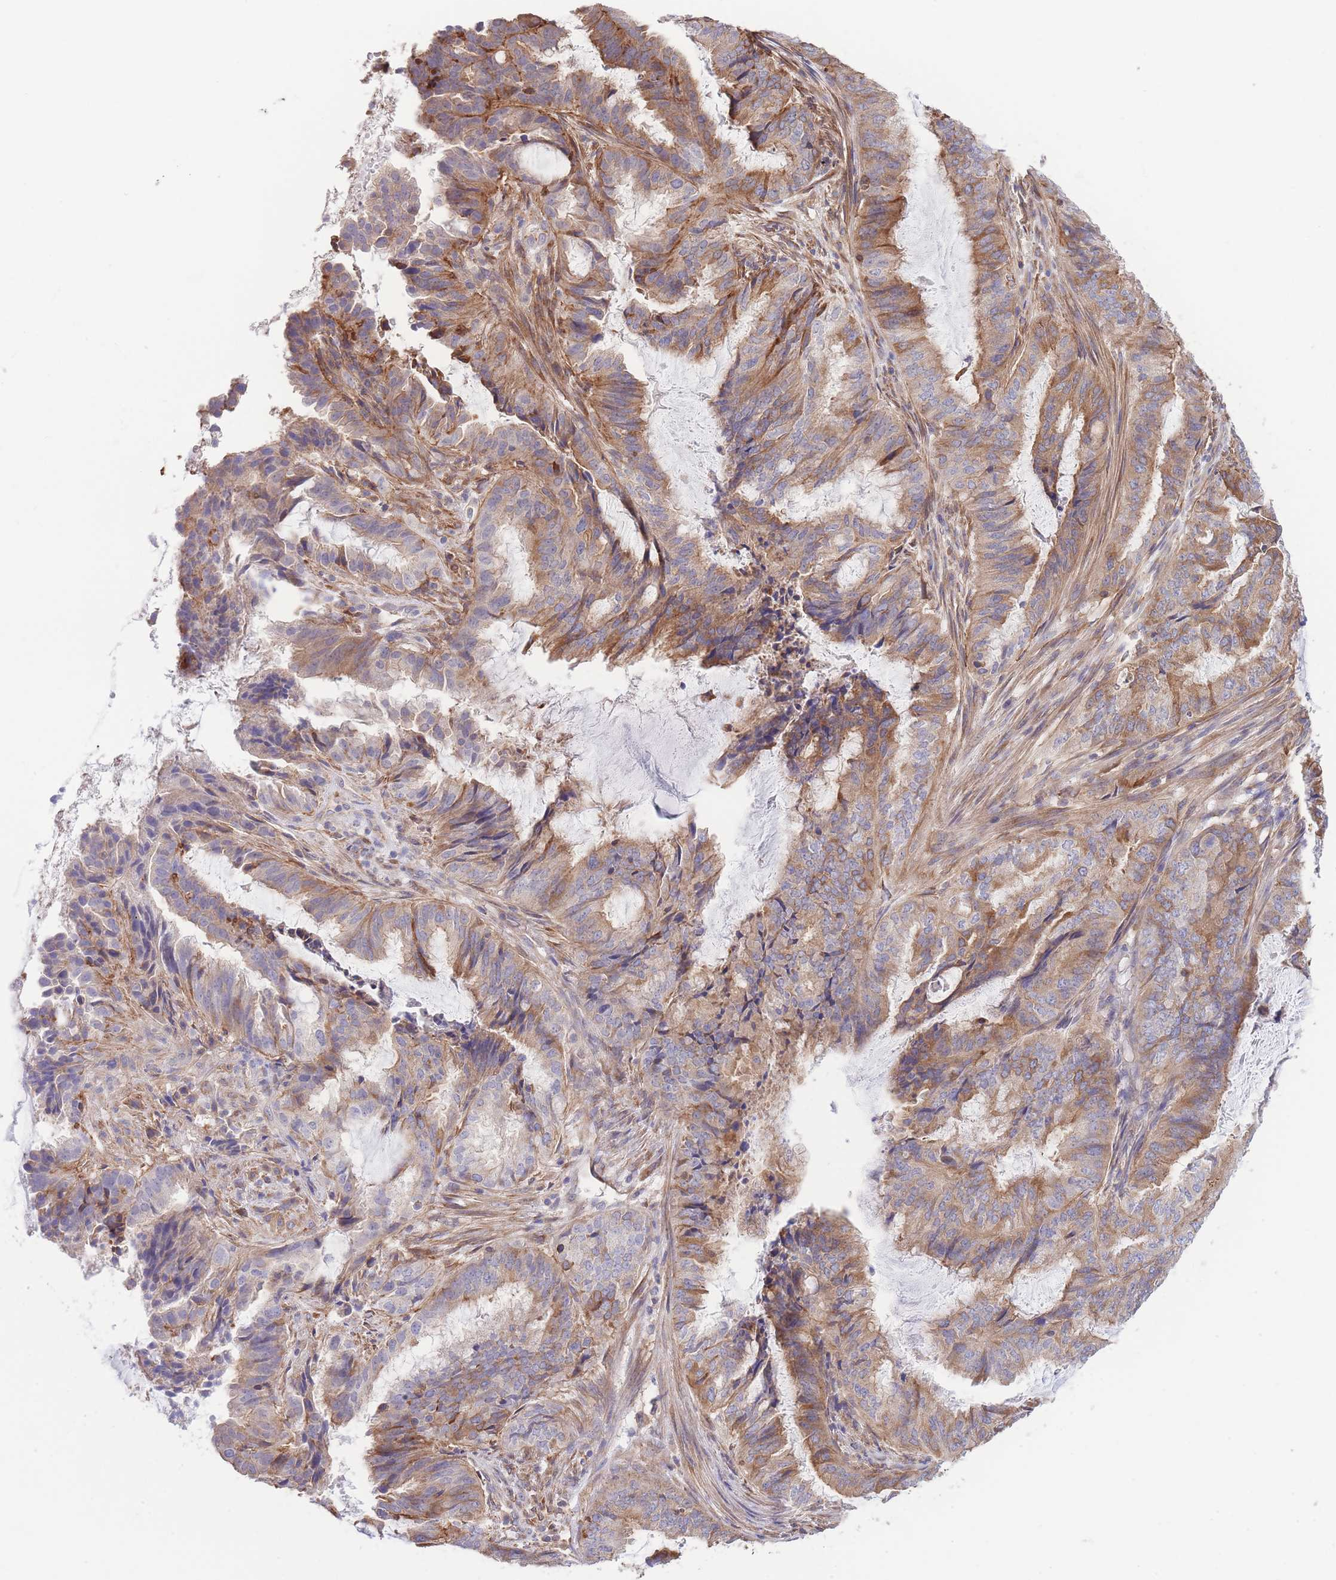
{"staining": {"intensity": "moderate", "quantity": "25%-75%", "location": "cytoplasmic/membranous"}, "tissue": "endometrial cancer", "cell_type": "Tumor cells", "image_type": "cancer", "snomed": [{"axis": "morphology", "description": "Adenocarcinoma, NOS"}, {"axis": "topography", "description": "Endometrium"}], "caption": "The photomicrograph exhibits staining of endometrial cancer (adenocarcinoma), revealing moderate cytoplasmic/membranous protein staining (brown color) within tumor cells. The staining was performed using DAB (3,3'-diaminobenzidine), with brown indicating positive protein expression. Nuclei are stained blue with hematoxylin.", "gene": "LRRN4CL", "patient": {"sex": "female", "age": 51}}